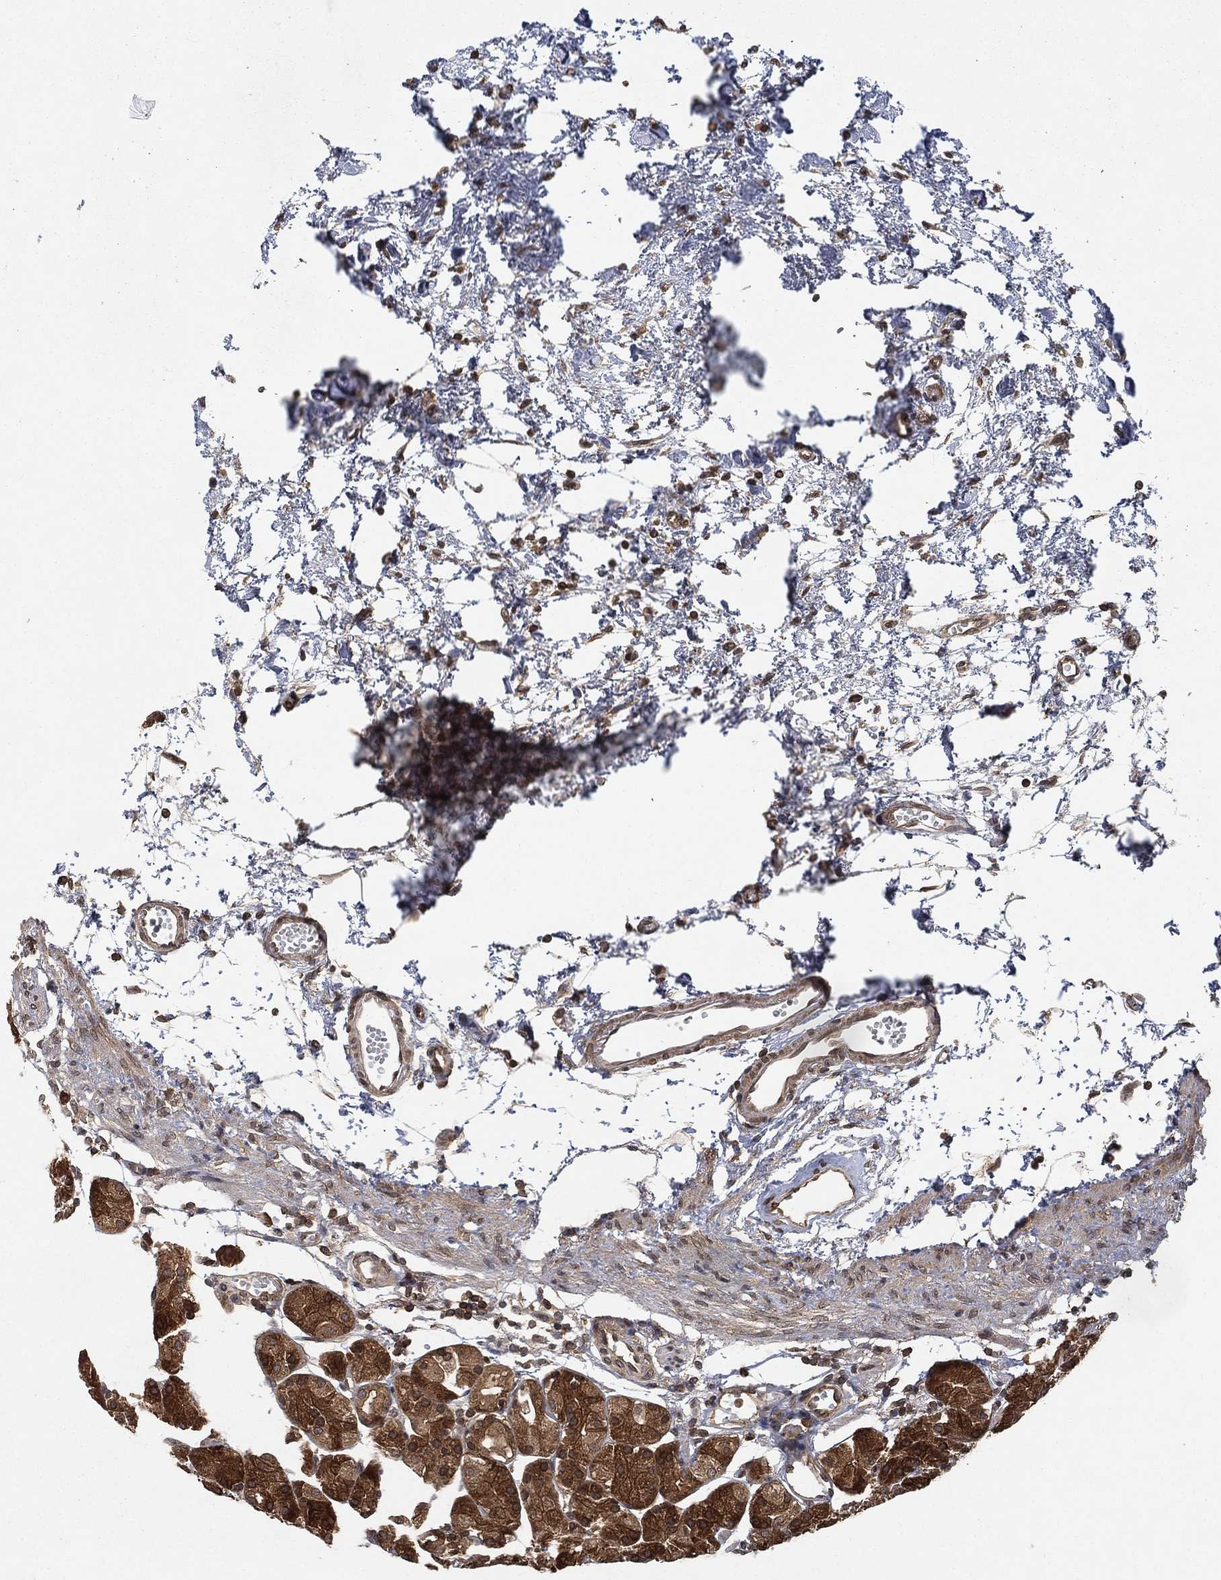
{"staining": {"intensity": "moderate", "quantity": ">75%", "location": "cytoplasmic/membranous"}, "tissue": "stomach", "cell_type": "Glandular cells", "image_type": "normal", "snomed": [{"axis": "morphology", "description": "Normal tissue, NOS"}, {"axis": "morphology", "description": "Adenocarcinoma, NOS"}, {"axis": "topography", "description": "Stomach"}], "caption": "Stomach stained with immunohistochemistry reveals moderate cytoplasmic/membranous expression in approximately >75% of glandular cells. The protein of interest is shown in brown color, while the nuclei are stained blue.", "gene": "UBA5", "patient": {"sex": "female", "age": 81}}